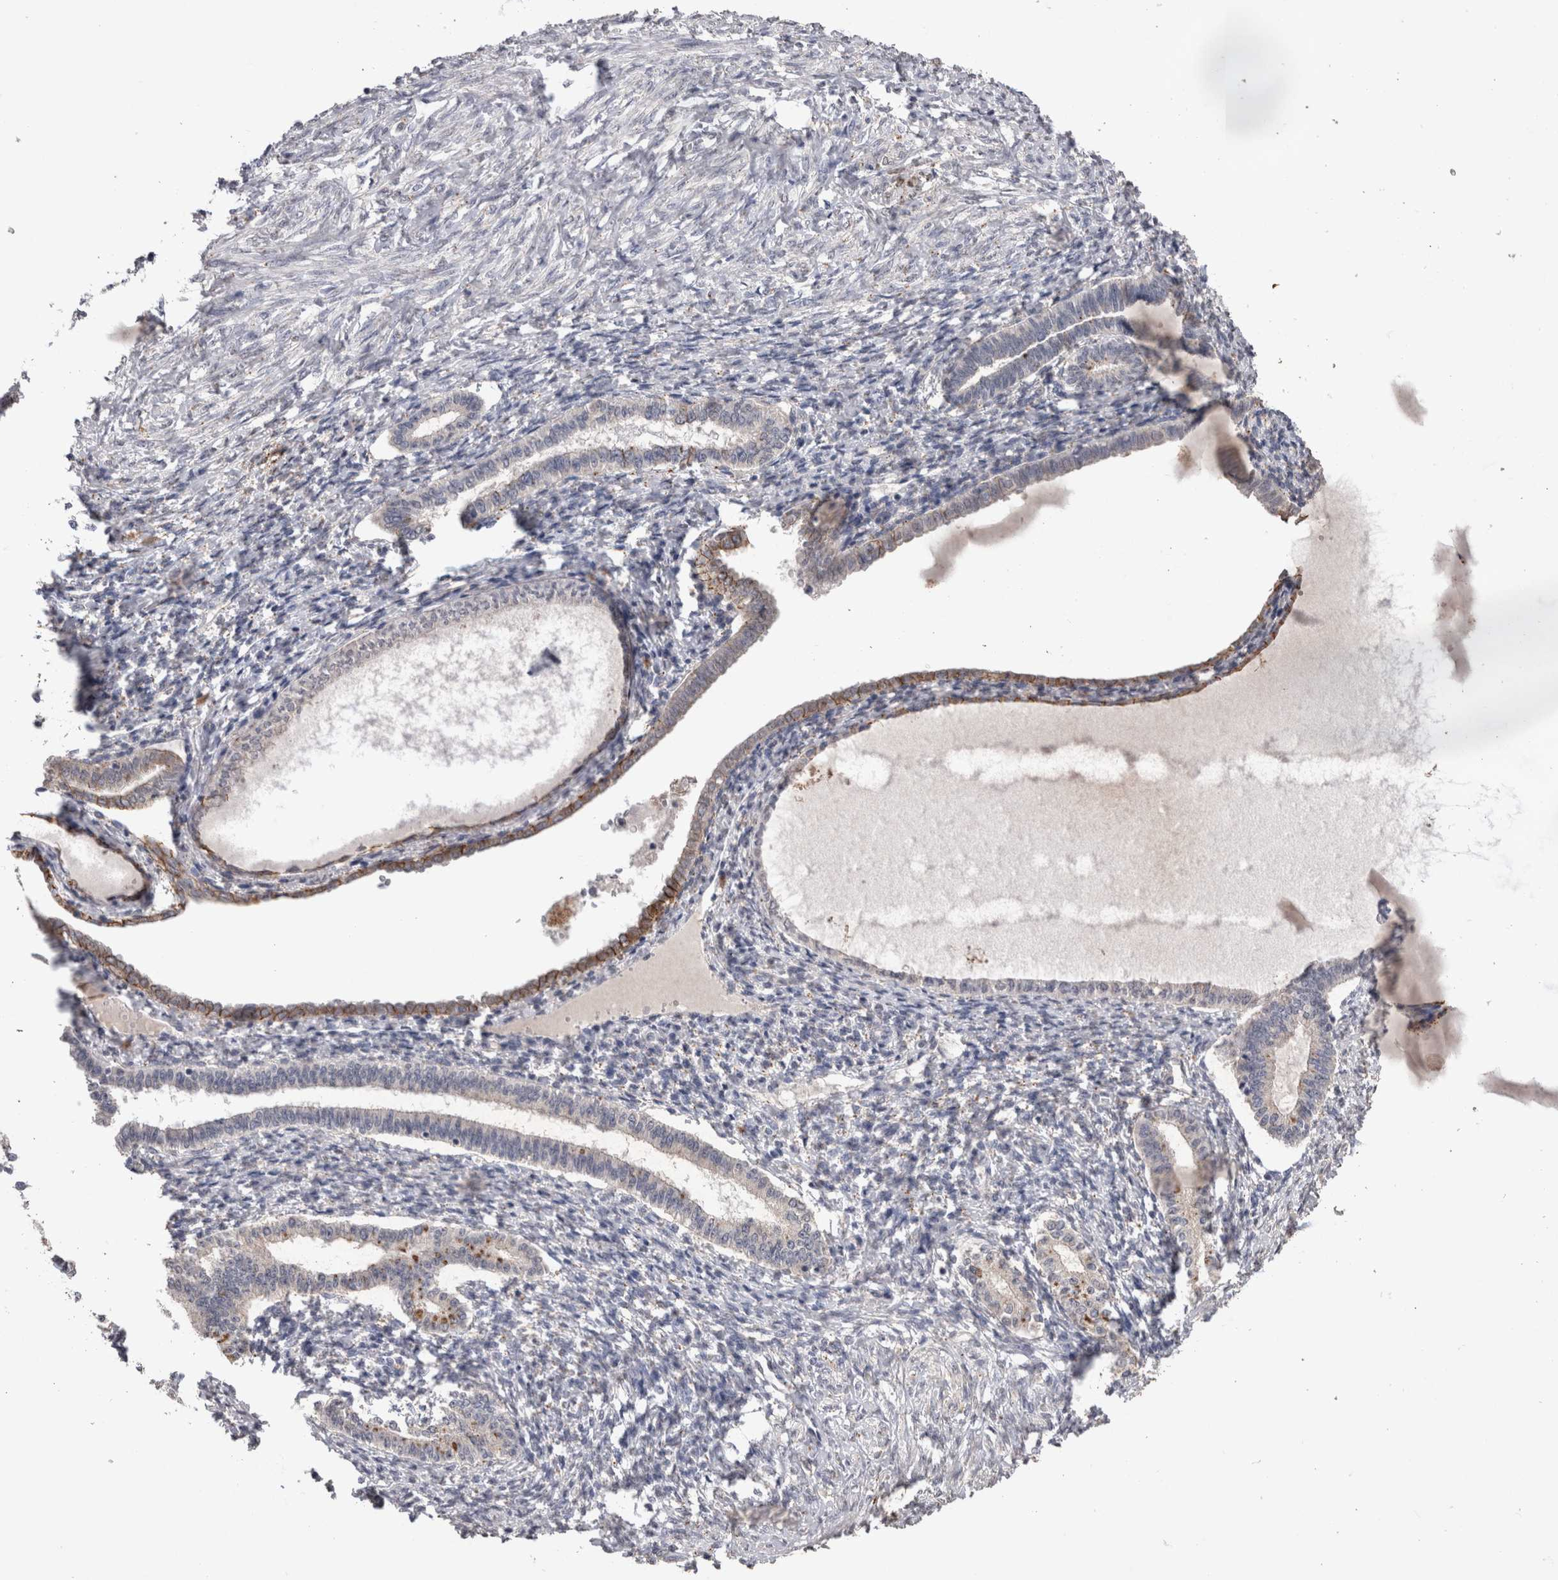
{"staining": {"intensity": "weak", "quantity": "<25%", "location": "cytoplasmic/membranous"}, "tissue": "endometrium", "cell_type": "Cells in endometrial stroma", "image_type": "normal", "snomed": [{"axis": "morphology", "description": "Normal tissue, NOS"}, {"axis": "topography", "description": "Endometrium"}], "caption": "Cells in endometrial stroma are negative for brown protein staining in unremarkable endometrium. (Brightfield microscopy of DAB IHC at high magnification).", "gene": "CDH6", "patient": {"sex": "female", "age": 77}}